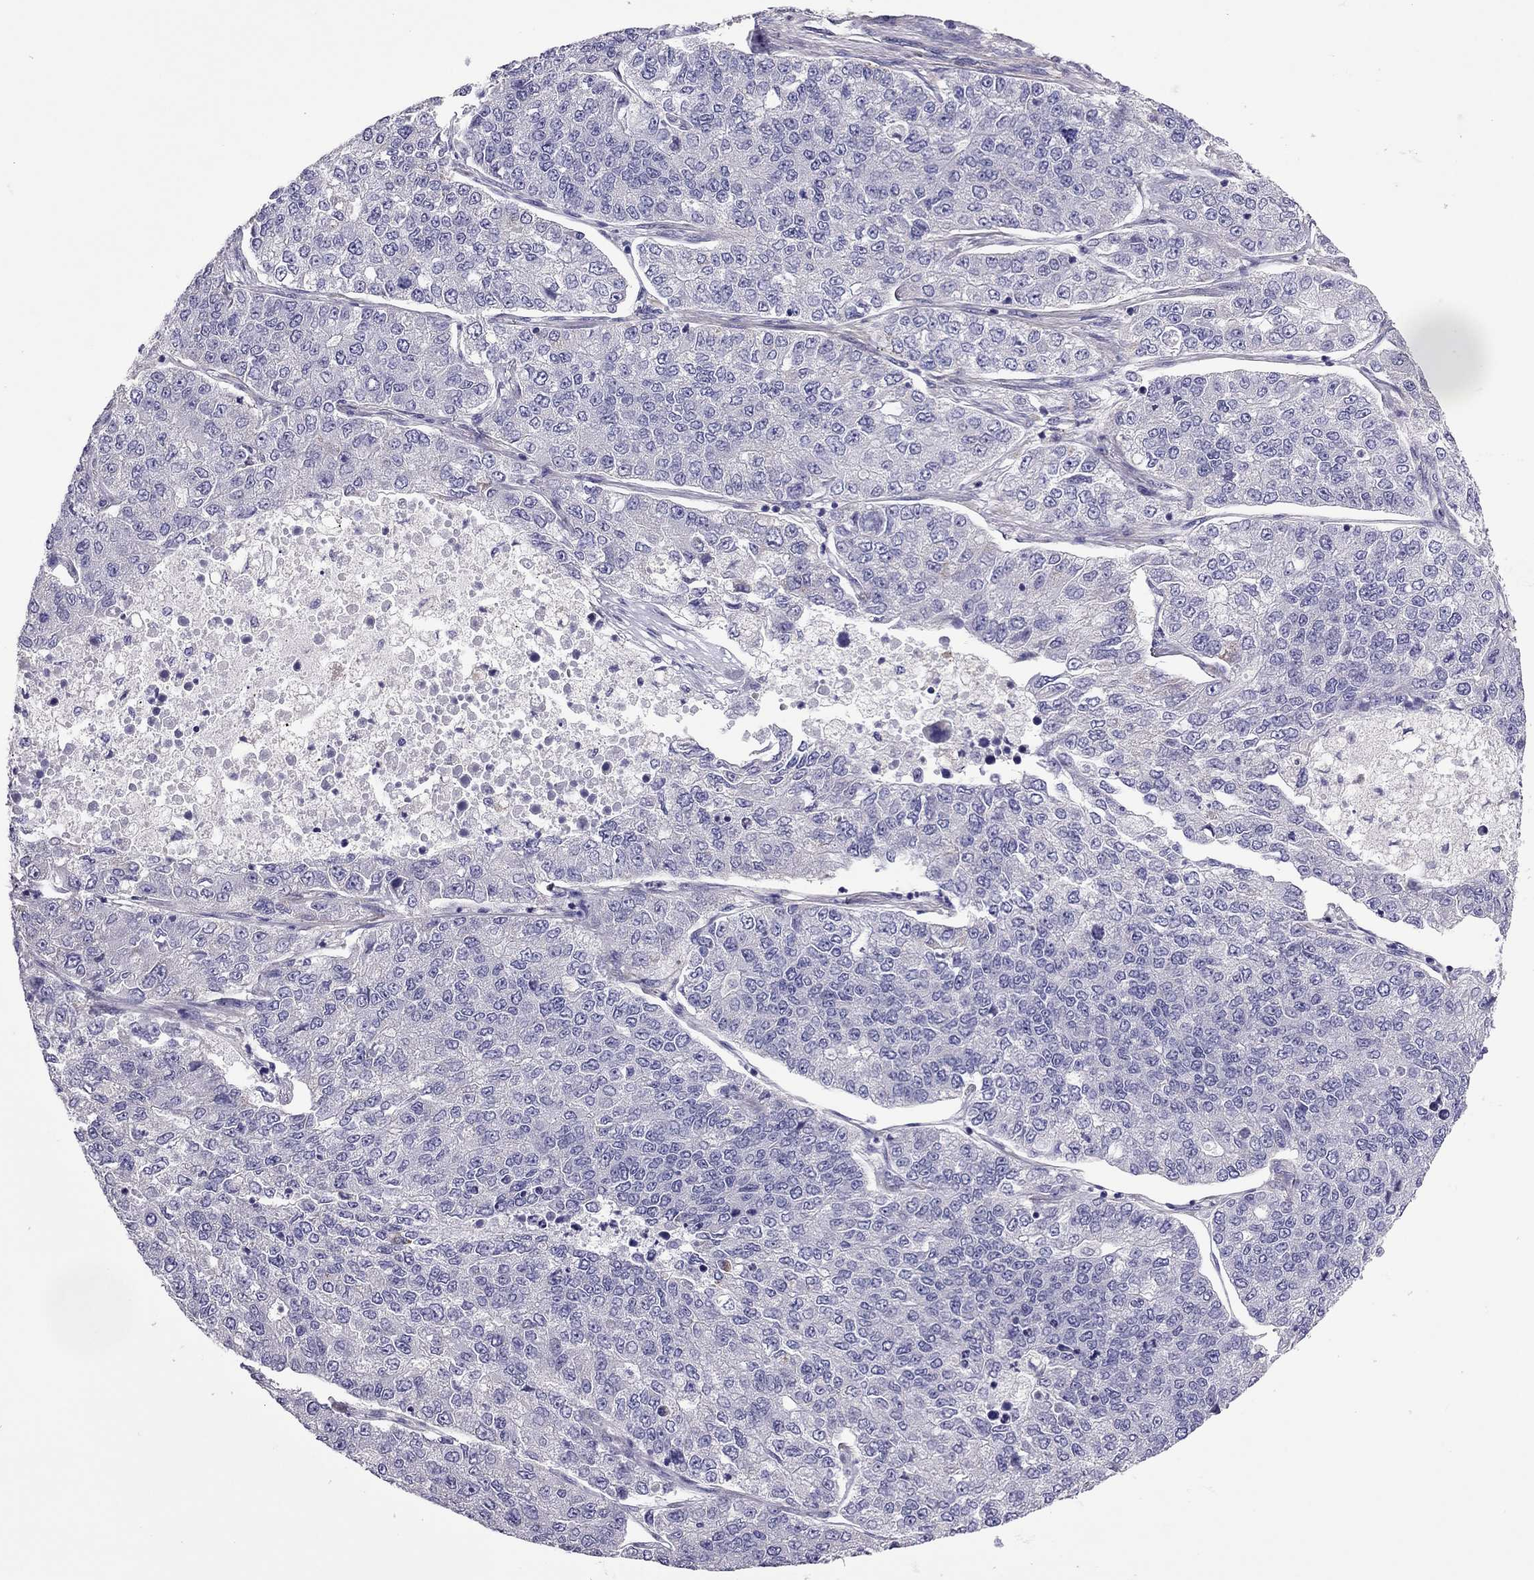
{"staining": {"intensity": "negative", "quantity": "none", "location": "none"}, "tissue": "lung cancer", "cell_type": "Tumor cells", "image_type": "cancer", "snomed": [{"axis": "morphology", "description": "Adenocarcinoma, NOS"}, {"axis": "topography", "description": "Lung"}], "caption": "Immunohistochemical staining of lung adenocarcinoma displays no significant staining in tumor cells.", "gene": "SLC16A8", "patient": {"sex": "male", "age": 49}}